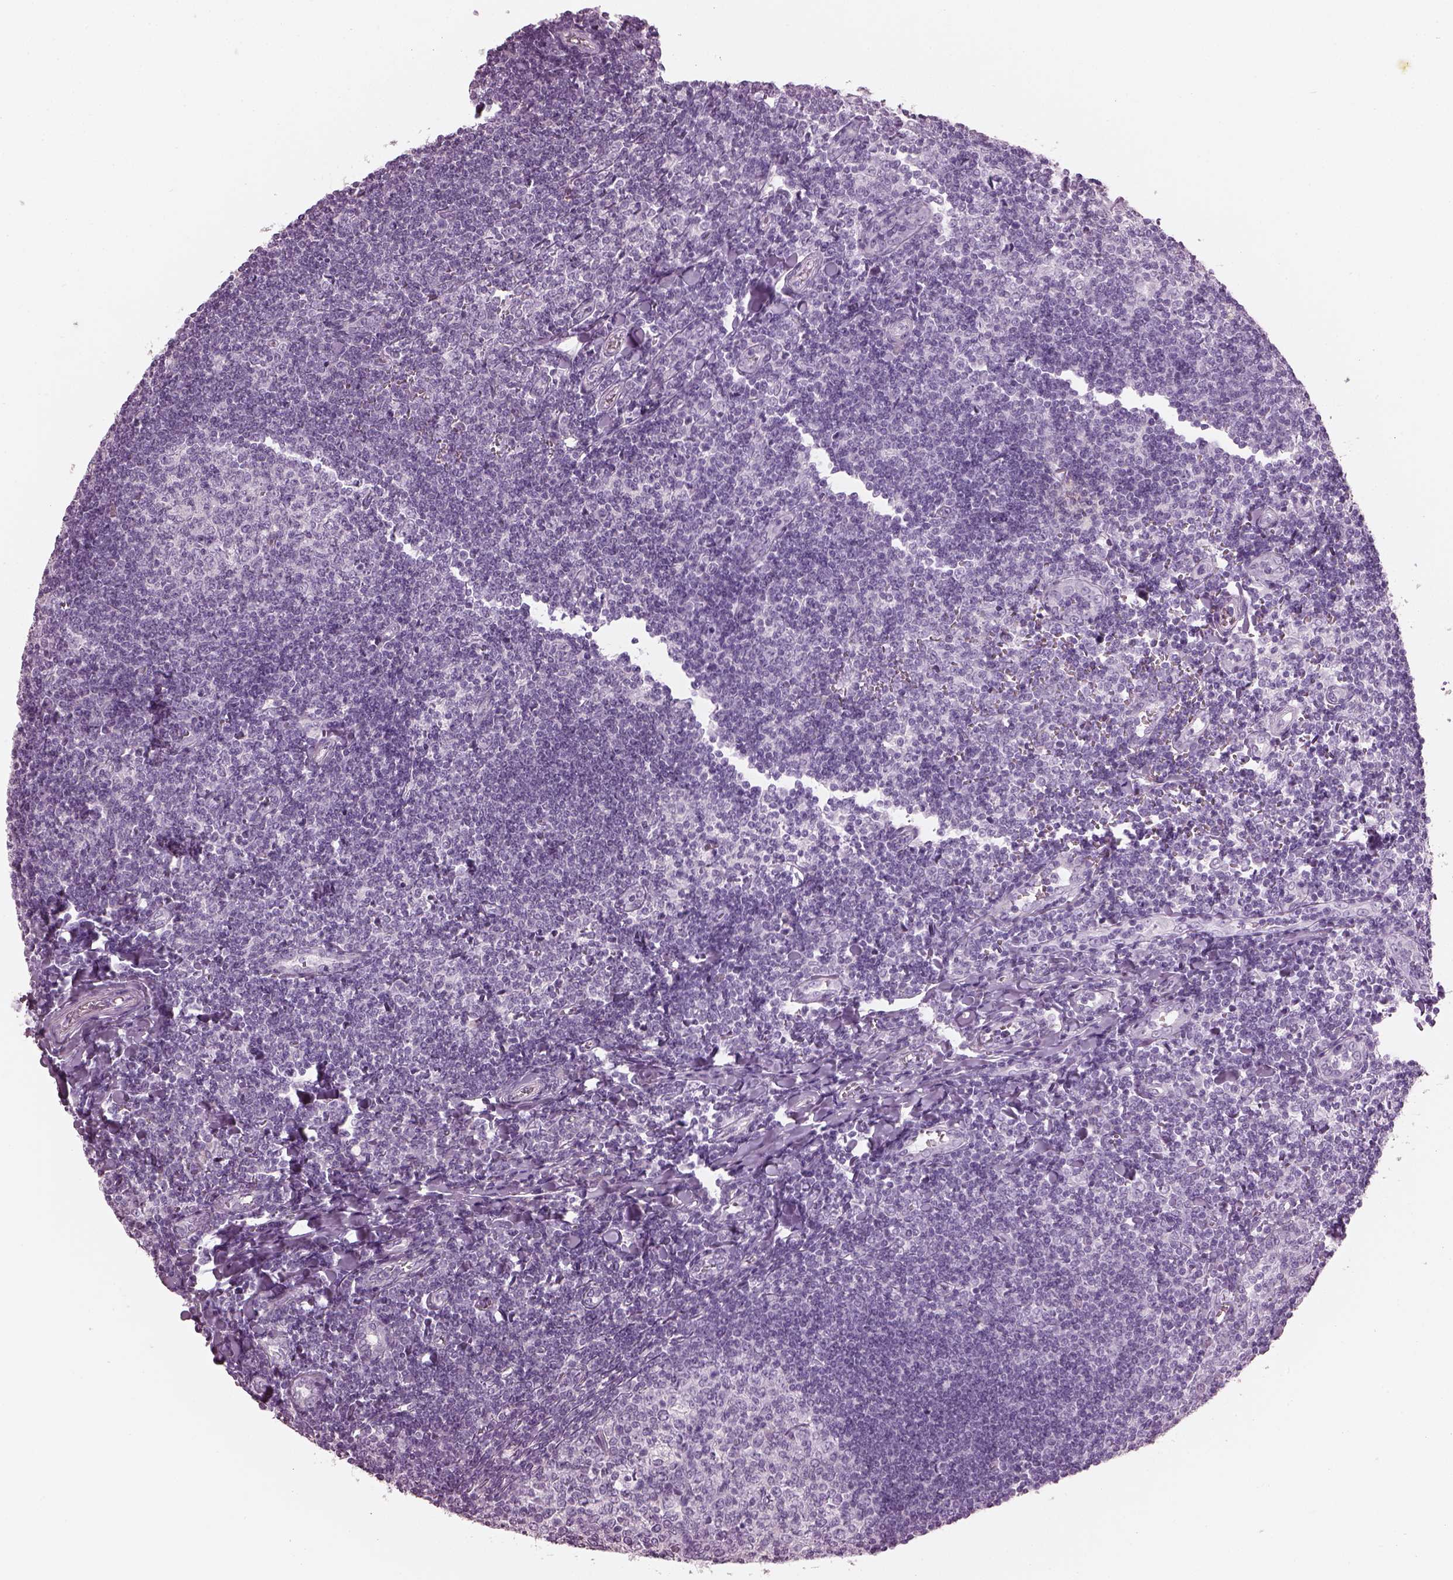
{"staining": {"intensity": "negative", "quantity": "none", "location": "none"}, "tissue": "tonsil", "cell_type": "Germinal center cells", "image_type": "normal", "snomed": [{"axis": "morphology", "description": "Normal tissue, NOS"}, {"axis": "topography", "description": "Tonsil"}], "caption": "This is a image of immunohistochemistry (IHC) staining of benign tonsil, which shows no staining in germinal center cells. (Stains: DAB IHC with hematoxylin counter stain, Microscopy: brightfield microscopy at high magnification).", "gene": "HYDIN", "patient": {"sex": "female", "age": 12}}